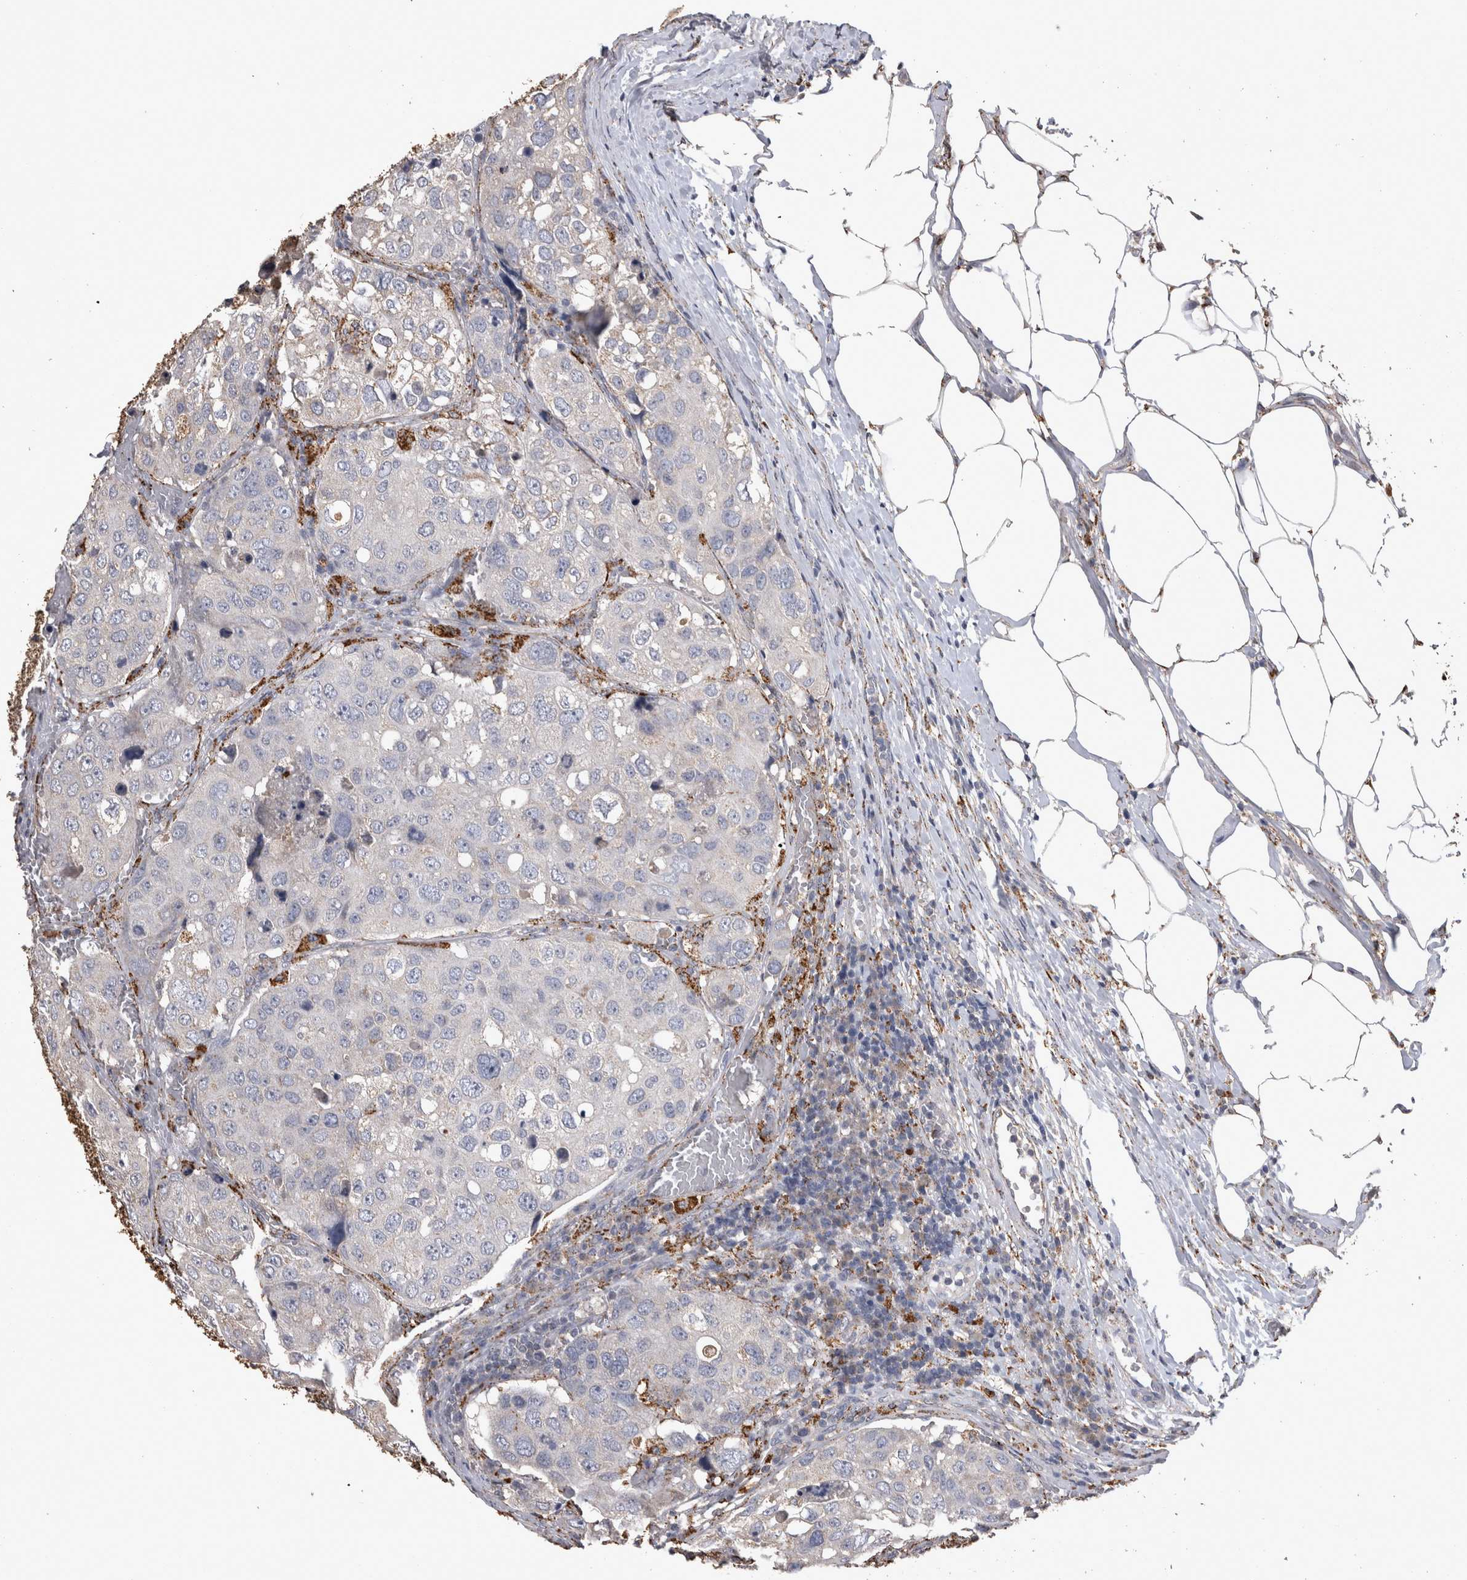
{"staining": {"intensity": "negative", "quantity": "none", "location": "none"}, "tissue": "urothelial cancer", "cell_type": "Tumor cells", "image_type": "cancer", "snomed": [{"axis": "morphology", "description": "Urothelial carcinoma, High grade"}, {"axis": "topography", "description": "Lymph node"}, {"axis": "topography", "description": "Urinary bladder"}], "caption": "A photomicrograph of human urothelial cancer is negative for staining in tumor cells.", "gene": "DKK3", "patient": {"sex": "male", "age": 51}}